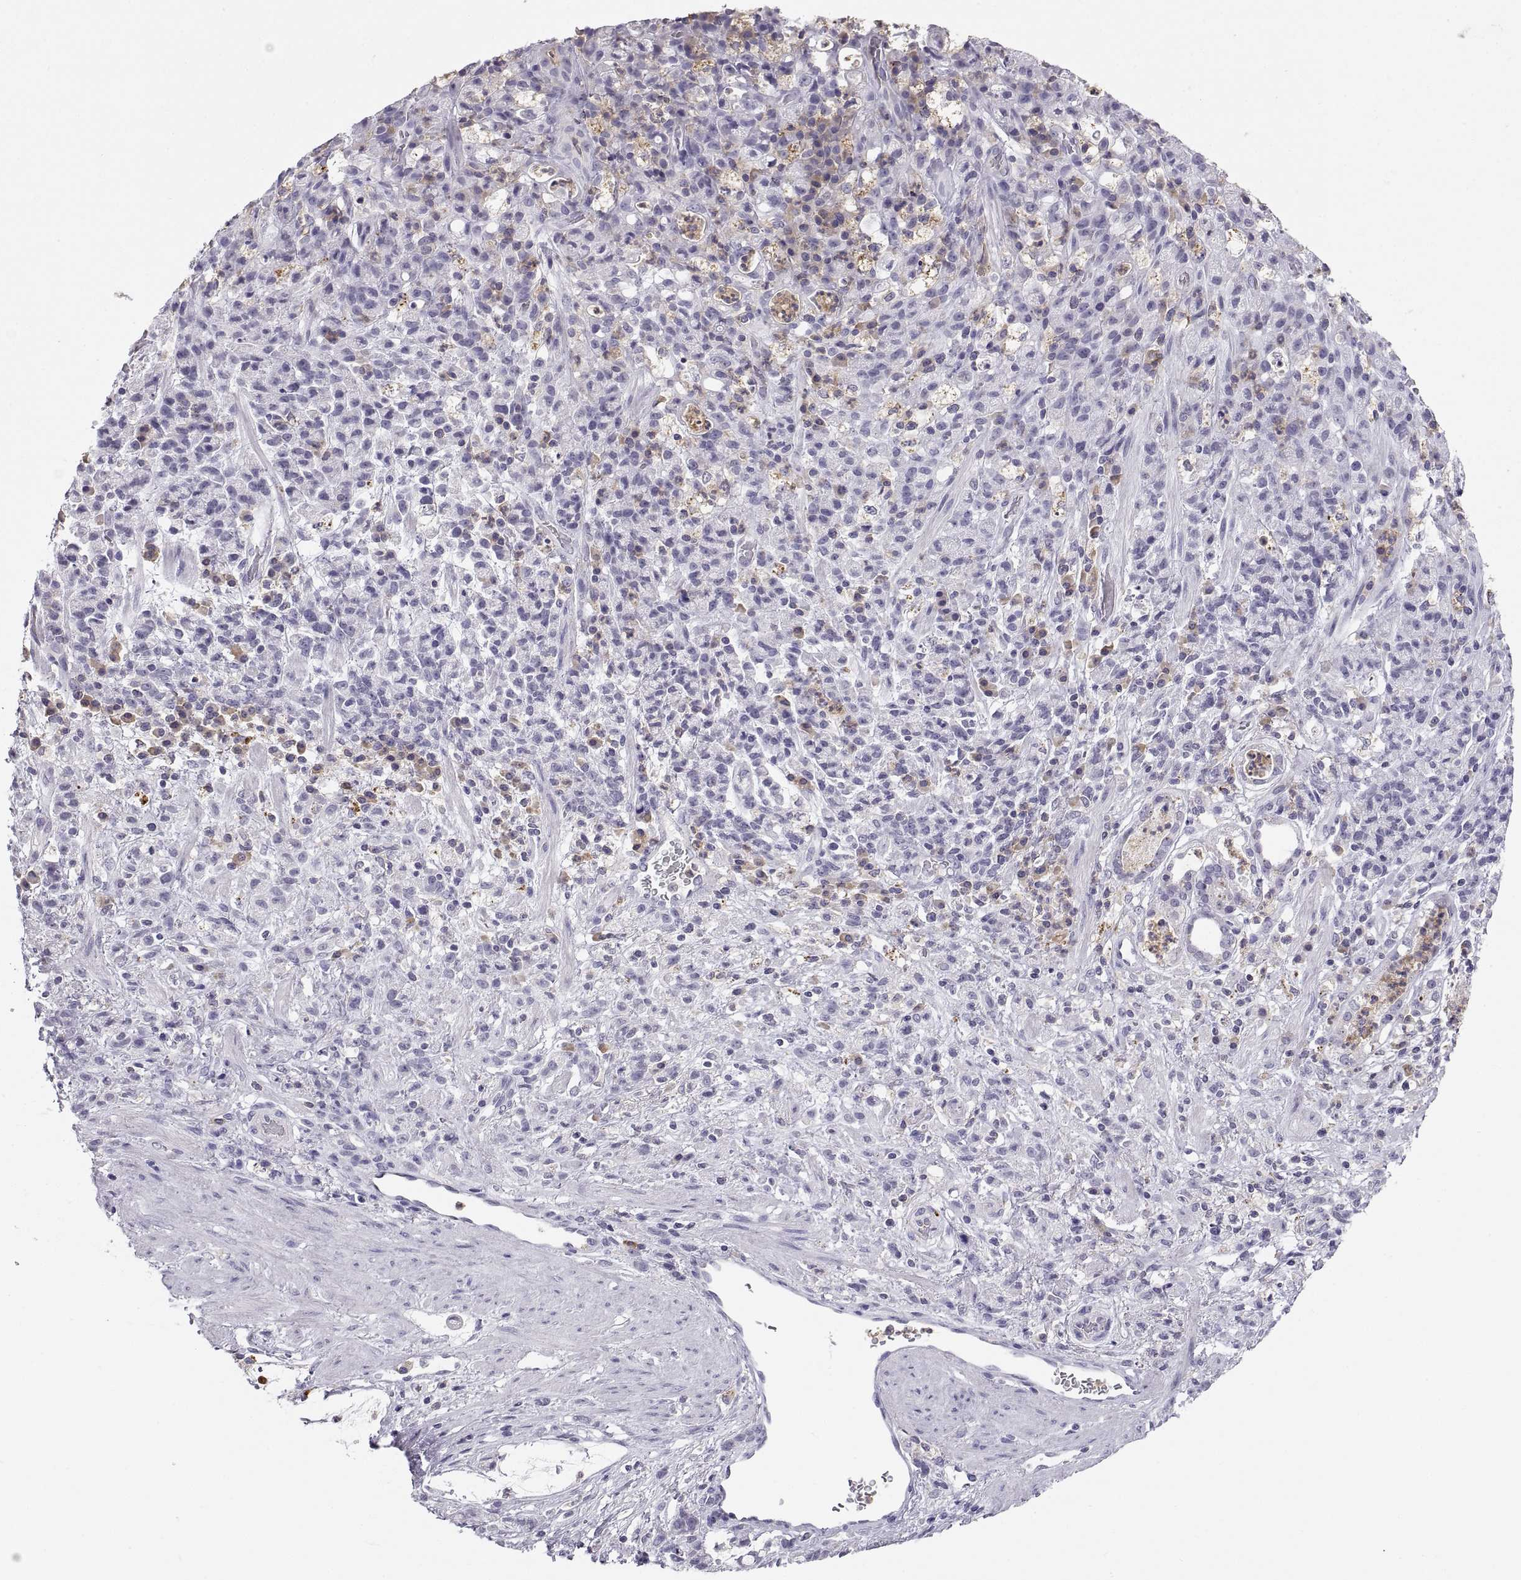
{"staining": {"intensity": "negative", "quantity": "none", "location": "none"}, "tissue": "stomach cancer", "cell_type": "Tumor cells", "image_type": "cancer", "snomed": [{"axis": "morphology", "description": "Adenocarcinoma, NOS"}, {"axis": "topography", "description": "Stomach"}], "caption": "Human stomach cancer (adenocarcinoma) stained for a protein using immunohistochemistry displays no expression in tumor cells.", "gene": "RGS19", "patient": {"sex": "female", "age": 60}}